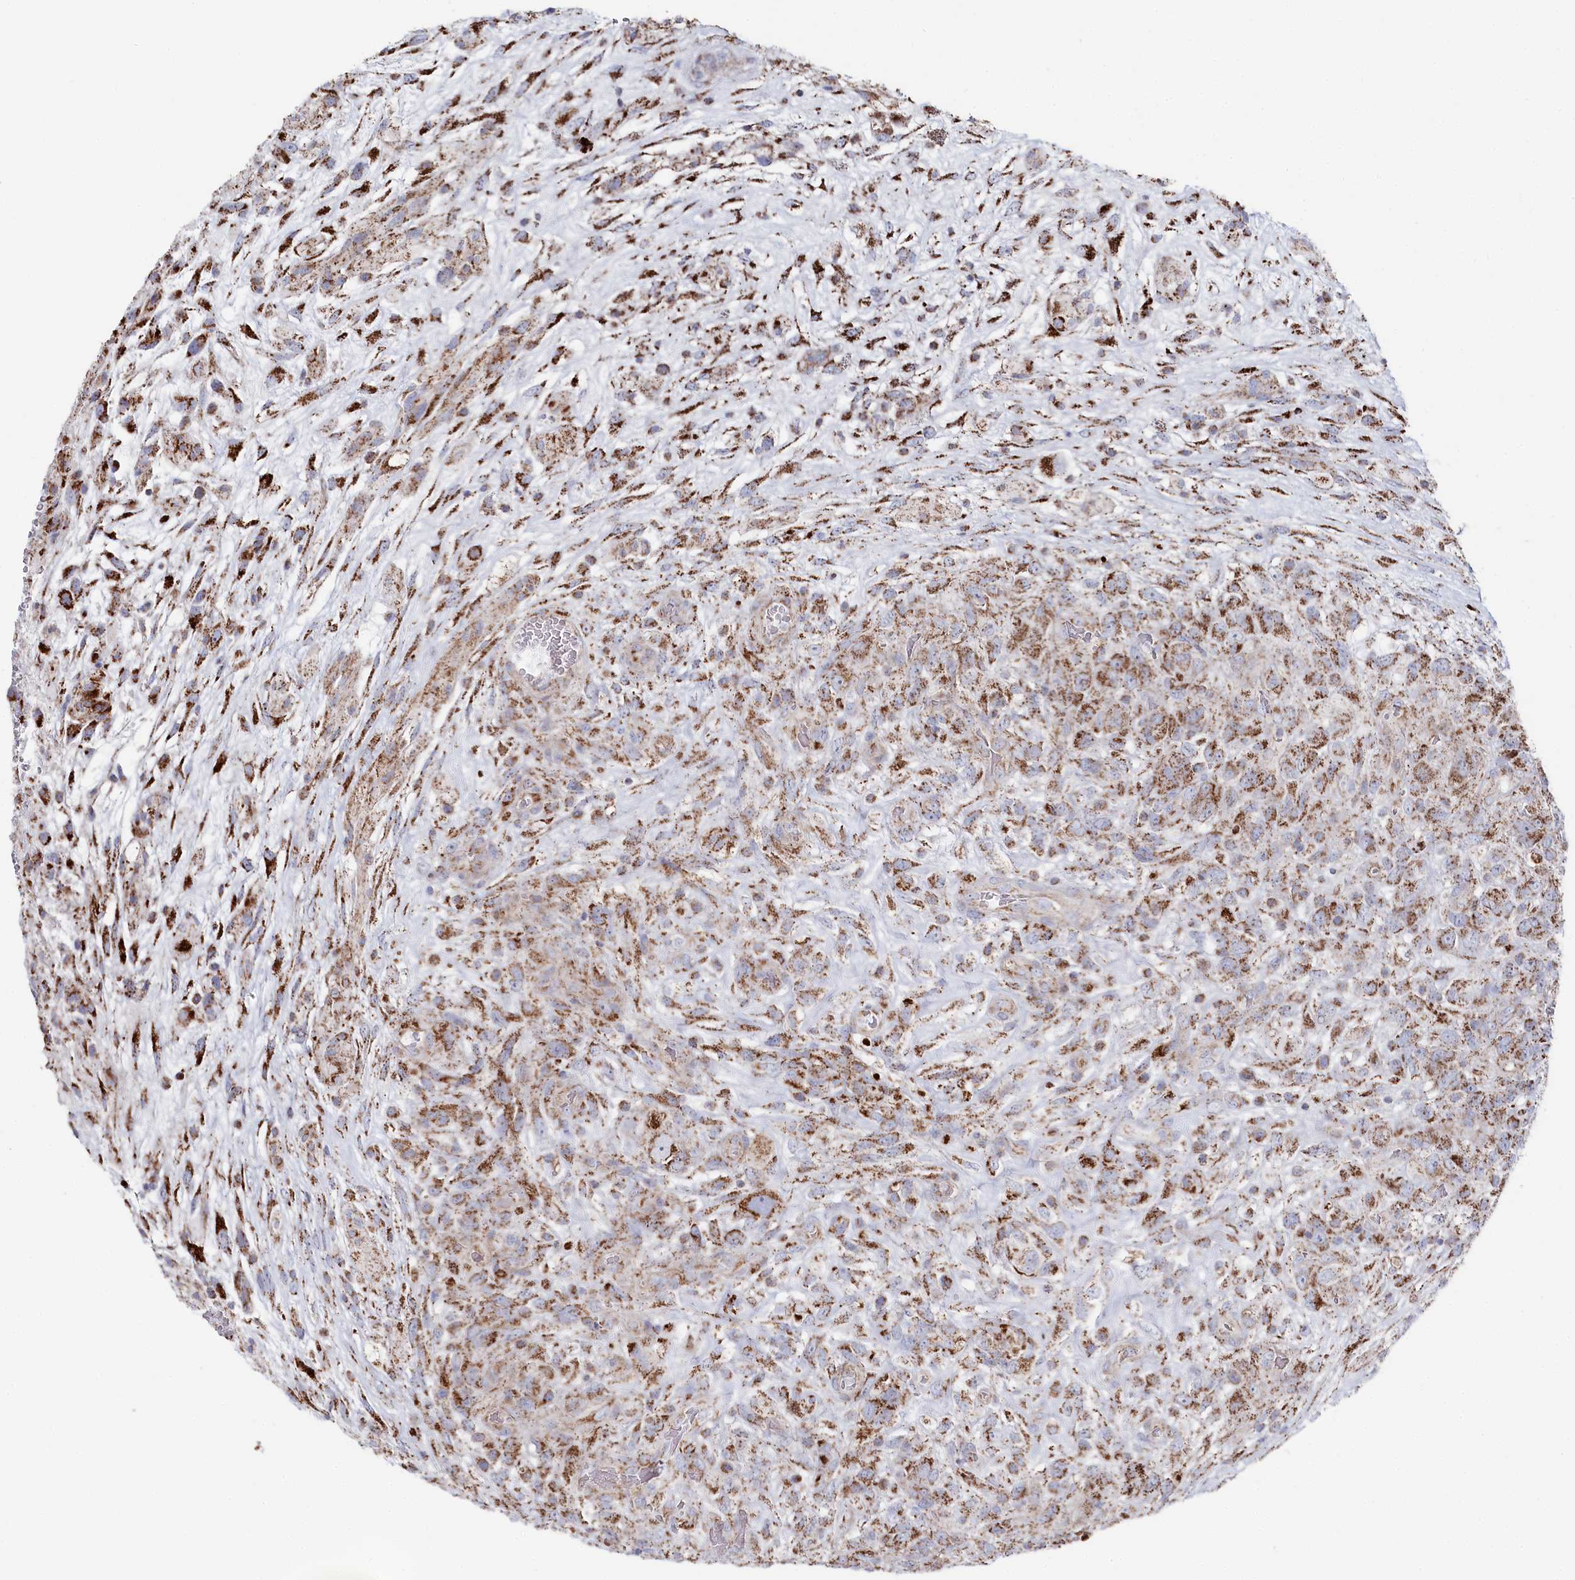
{"staining": {"intensity": "strong", "quantity": ">75%", "location": "cytoplasmic/membranous"}, "tissue": "glioma", "cell_type": "Tumor cells", "image_type": "cancer", "snomed": [{"axis": "morphology", "description": "Glioma, malignant, High grade"}, {"axis": "topography", "description": "Brain"}], "caption": "A histopathology image of human glioma stained for a protein reveals strong cytoplasmic/membranous brown staining in tumor cells. (IHC, brightfield microscopy, high magnification).", "gene": "GLS2", "patient": {"sex": "male", "age": 61}}